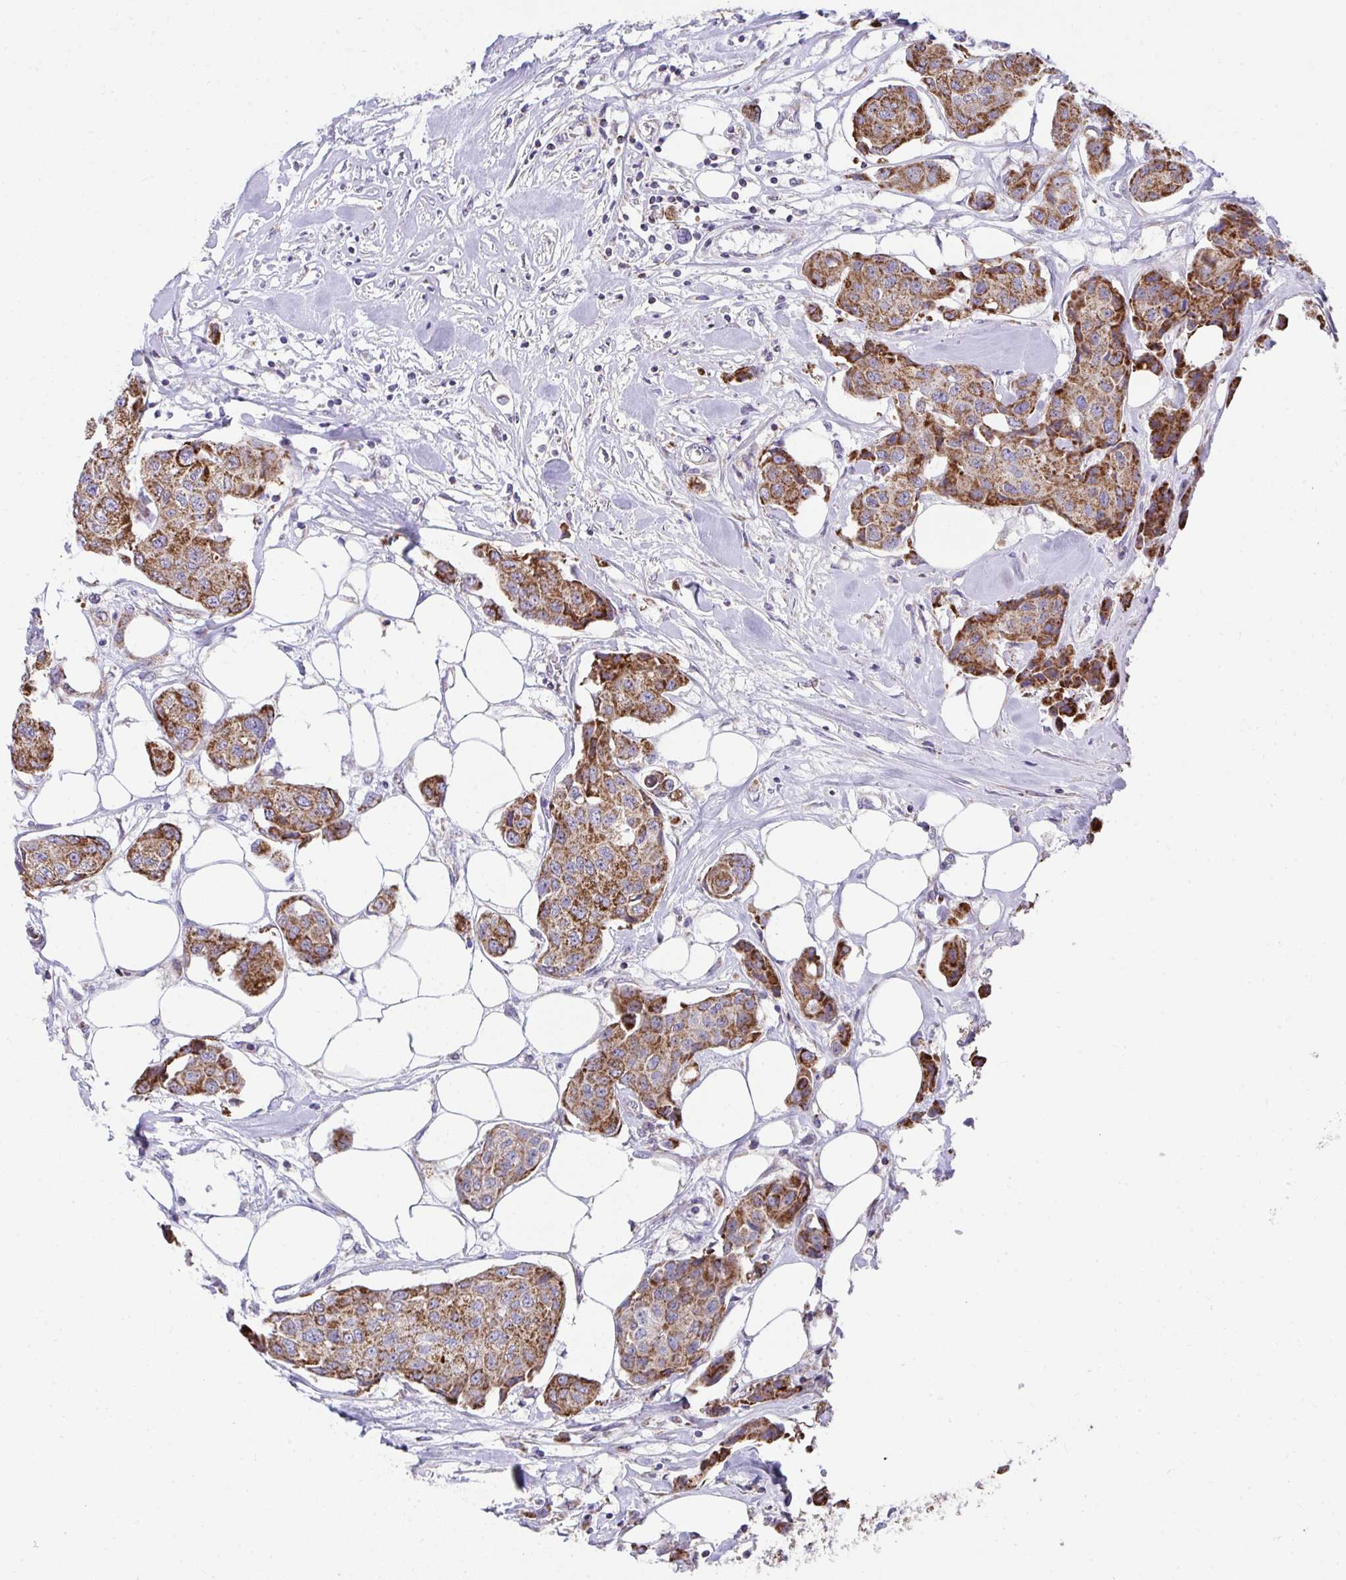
{"staining": {"intensity": "strong", "quantity": ">75%", "location": "cytoplasmic/membranous"}, "tissue": "breast cancer", "cell_type": "Tumor cells", "image_type": "cancer", "snomed": [{"axis": "morphology", "description": "Duct carcinoma"}, {"axis": "topography", "description": "Breast"}, {"axis": "topography", "description": "Lymph node"}], "caption": "Approximately >75% of tumor cells in human breast cancer (invasive ductal carcinoma) demonstrate strong cytoplasmic/membranous protein positivity as visualized by brown immunohistochemical staining.", "gene": "PRRG3", "patient": {"sex": "female", "age": 80}}